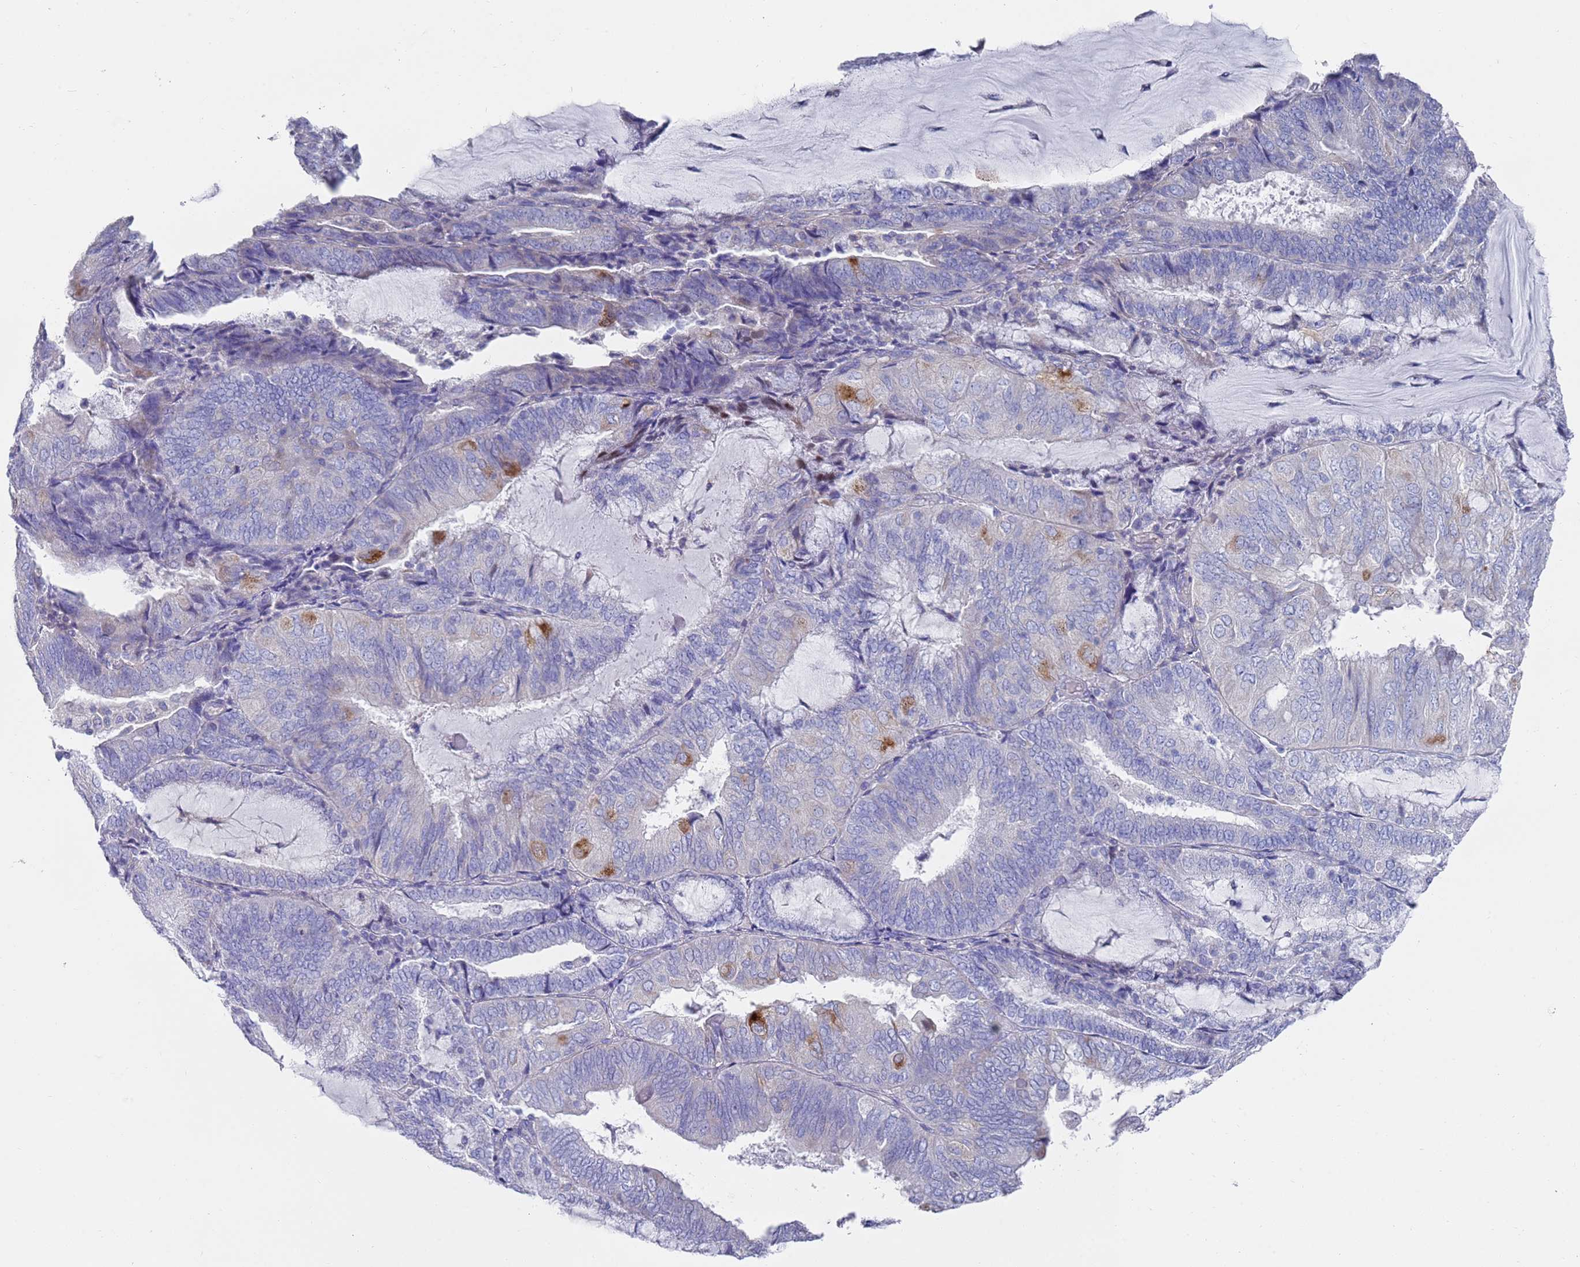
{"staining": {"intensity": "moderate", "quantity": "<25%", "location": "cytoplasmic/membranous"}, "tissue": "endometrial cancer", "cell_type": "Tumor cells", "image_type": "cancer", "snomed": [{"axis": "morphology", "description": "Adenocarcinoma, NOS"}, {"axis": "topography", "description": "Endometrium"}], "caption": "IHC of endometrial cancer exhibits low levels of moderate cytoplasmic/membranous expression in approximately <25% of tumor cells.", "gene": "SCAPER", "patient": {"sex": "female", "age": 81}}